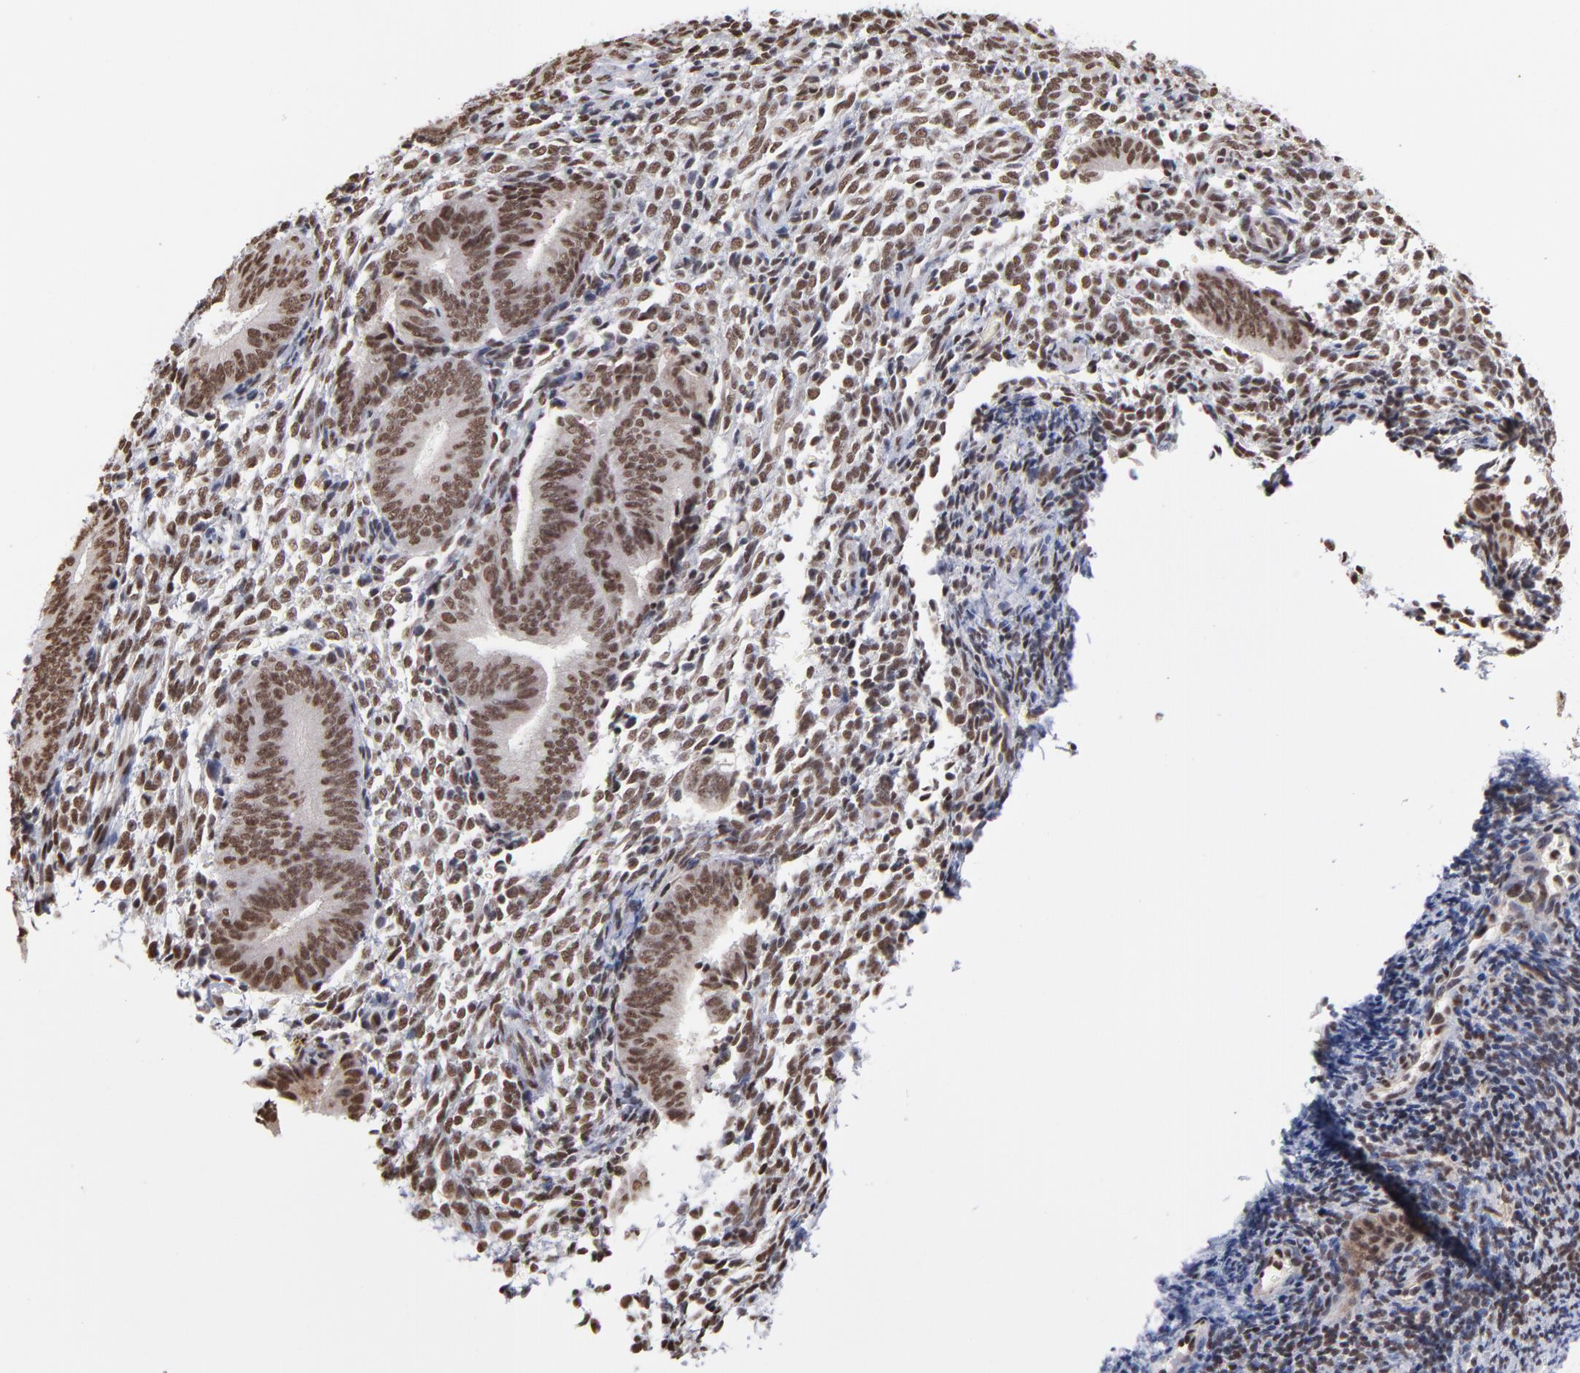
{"staining": {"intensity": "moderate", "quantity": ">75%", "location": "nuclear"}, "tissue": "endometrium", "cell_type": "Cells in endometrial stroma", "image_type": "normal", "snomed": [{"axis": "morphology", "description": "Normal tissue, NOS"}, {"axis": "topography", "description": "Uterus"}, {"axis": "topography", "description": "Endometrium"}], "caption": "Normal endometrium shows moderate nuclear positivity in approximately >75% of cells in endometrial stroma The protein of interest is stained brown, and the nuclei are stained in blue (DAB IHC with brightfield microscopy, high magnification)..", "gene": "ZNF3", "patient": {"sex": "female", "age": 33}}